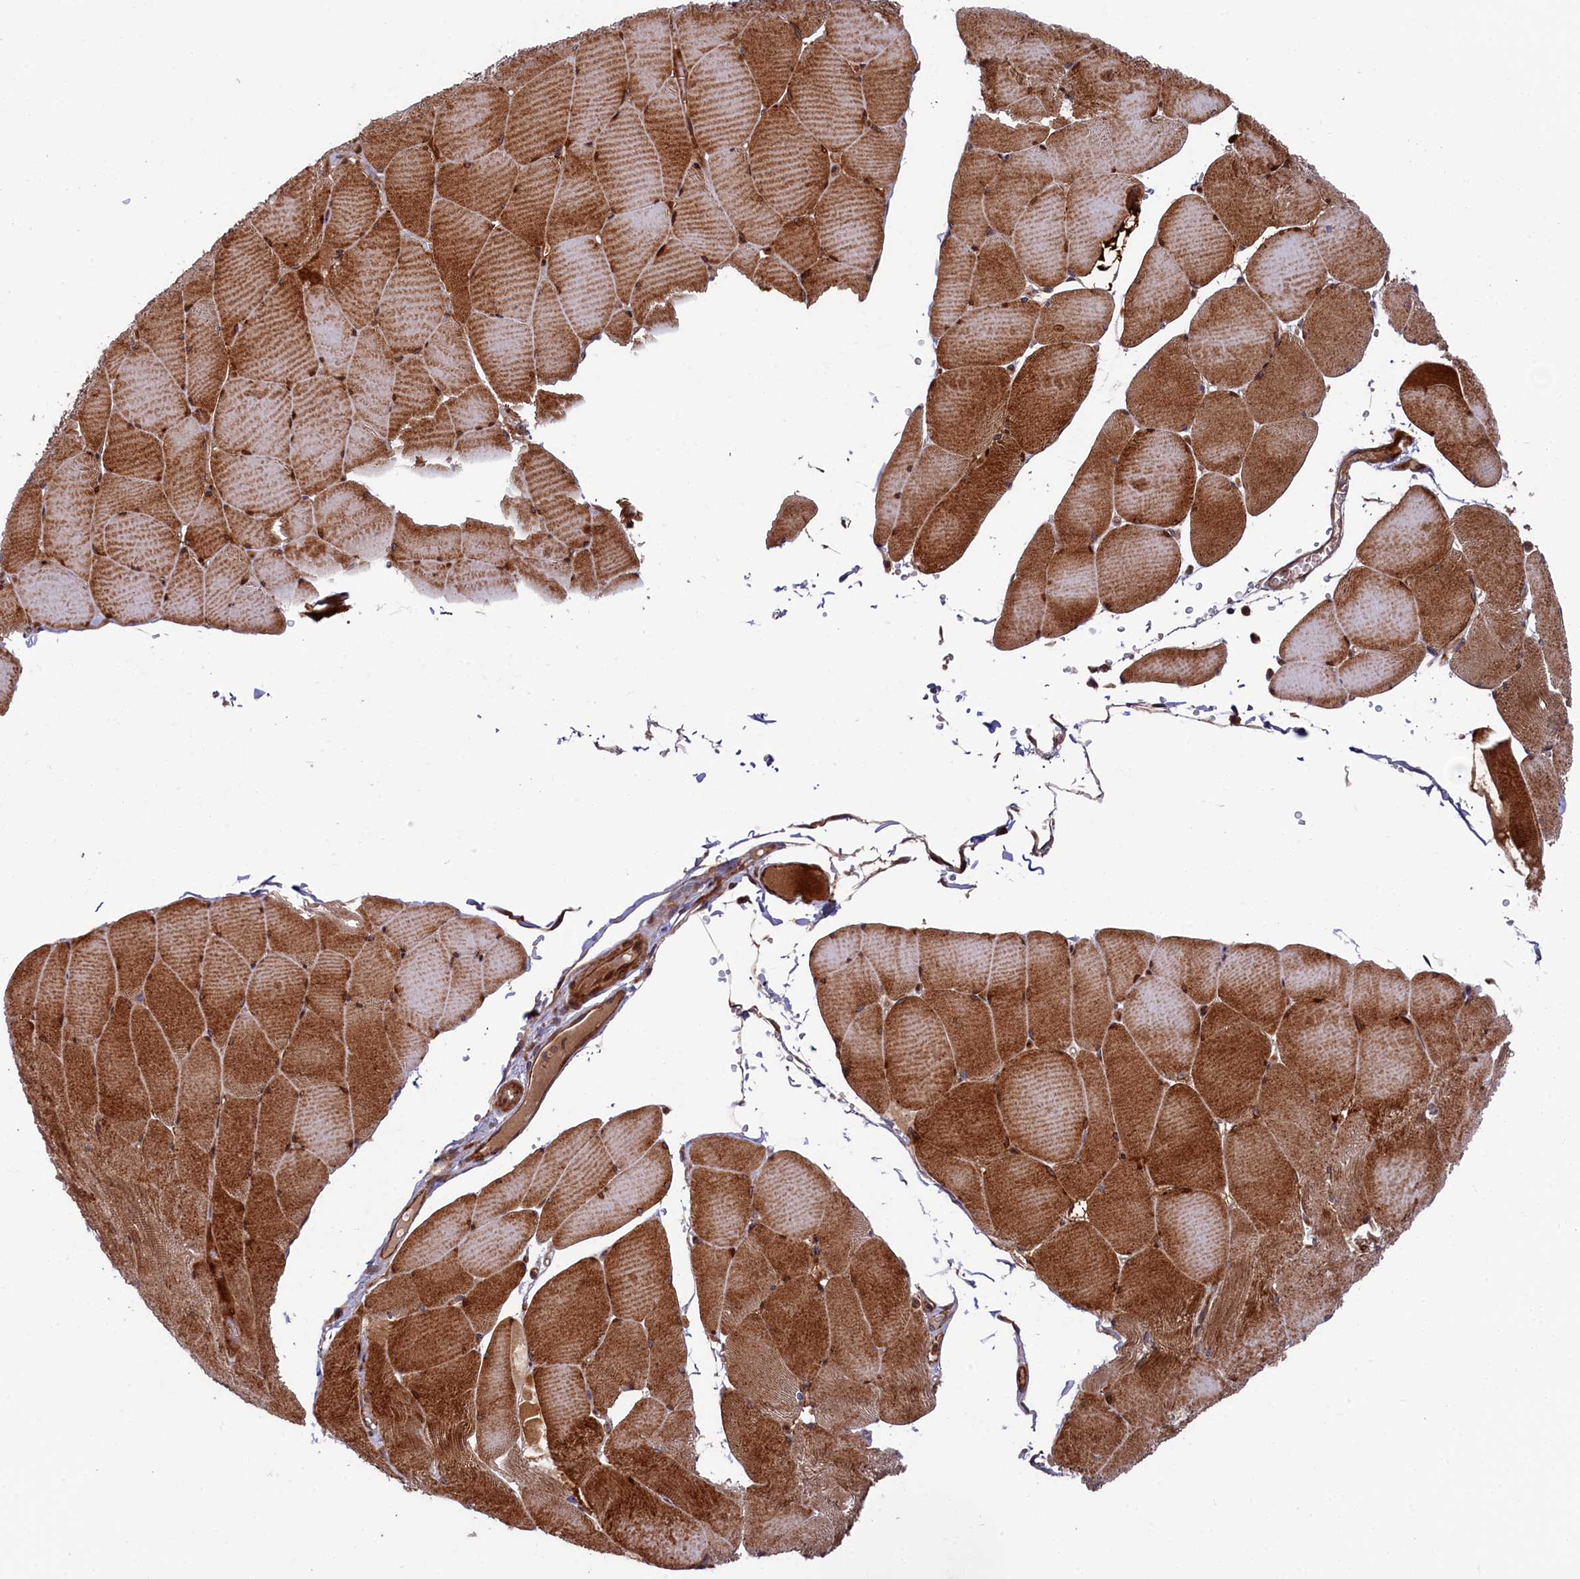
{"staining": {"intensity": "strong", "quantity": ">75%", "location": "cytoplasmic/membranous"}, "tissue": "skeletal muscle", "cell_type": "Myocytes", "image_type": "normal", "snomed": [{"axis": "morphology", "description": "Normal tissue, NOS"}, {"axis": "topography", "description": "Skeletal muscle"}, {"axis": "topography", "description": "Head-Neck"}], "caption": "An image of human skeletal muscle stained for a protein reveals strong cytoplasmic/membranous brown staining in myocytes. (Stains: DAB in brown, nuclei in blue, Microscopy: brightfield microscopy at high magnification).", "gene": "PIK3C3", "patient": {"sex": "male", "age": 66}}